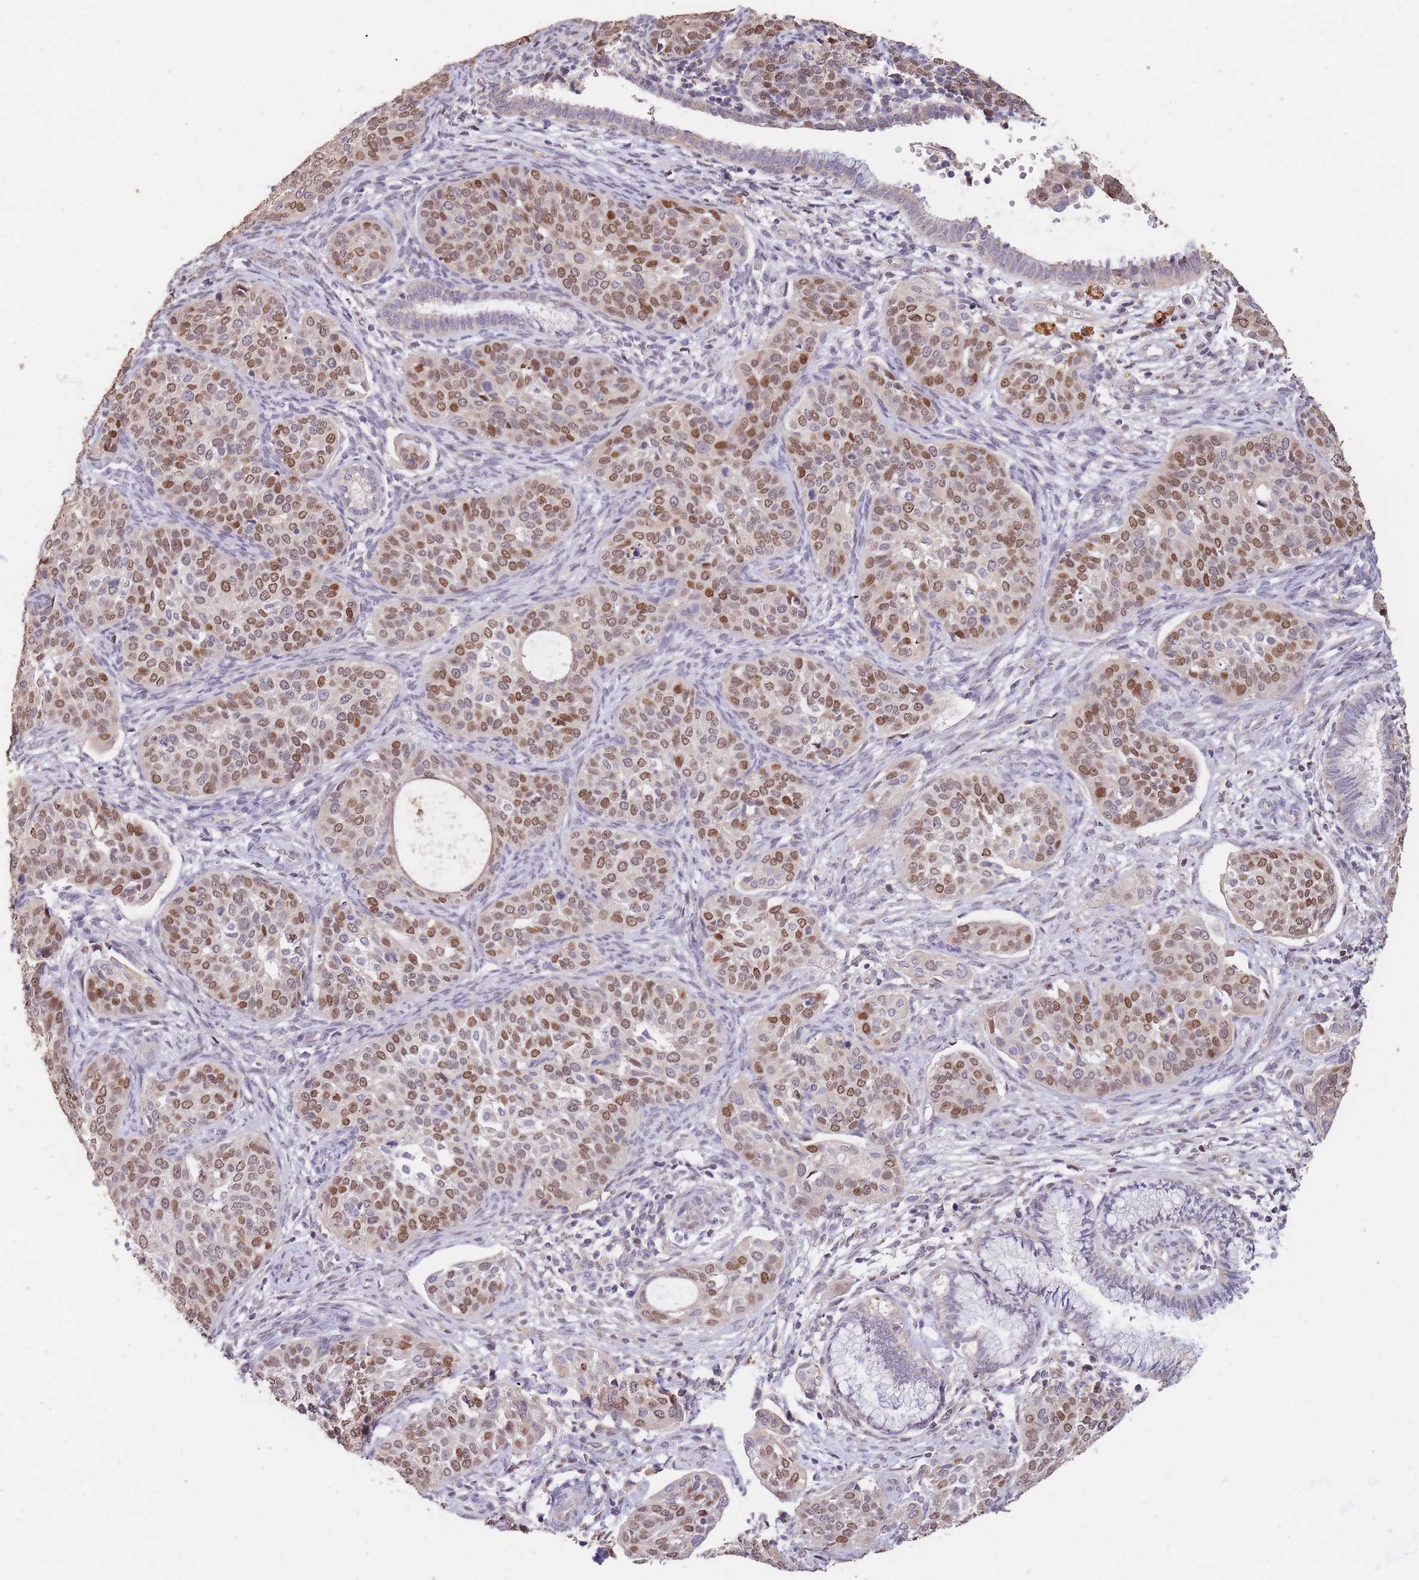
{"staining": {"intensity": "moderate", "quantity": "25%-75%", "location": "nuclear"}, "tissue": "cervical cancer", "cell_type": "Tumor cells", "image_type": "cancer", "snomed": [{"axis": "morphology", "description": "Squamous cell carcinoma, NOS"}, {"axis": "topography", "description": "Cervix"}], "caption": "A brown stain highlights moderate nuclear staining of a protein in human cervical squamous cell carcinoma tumor cells.", "gene": "RGS14", "patient": {"sex": "female", "age": 44}}